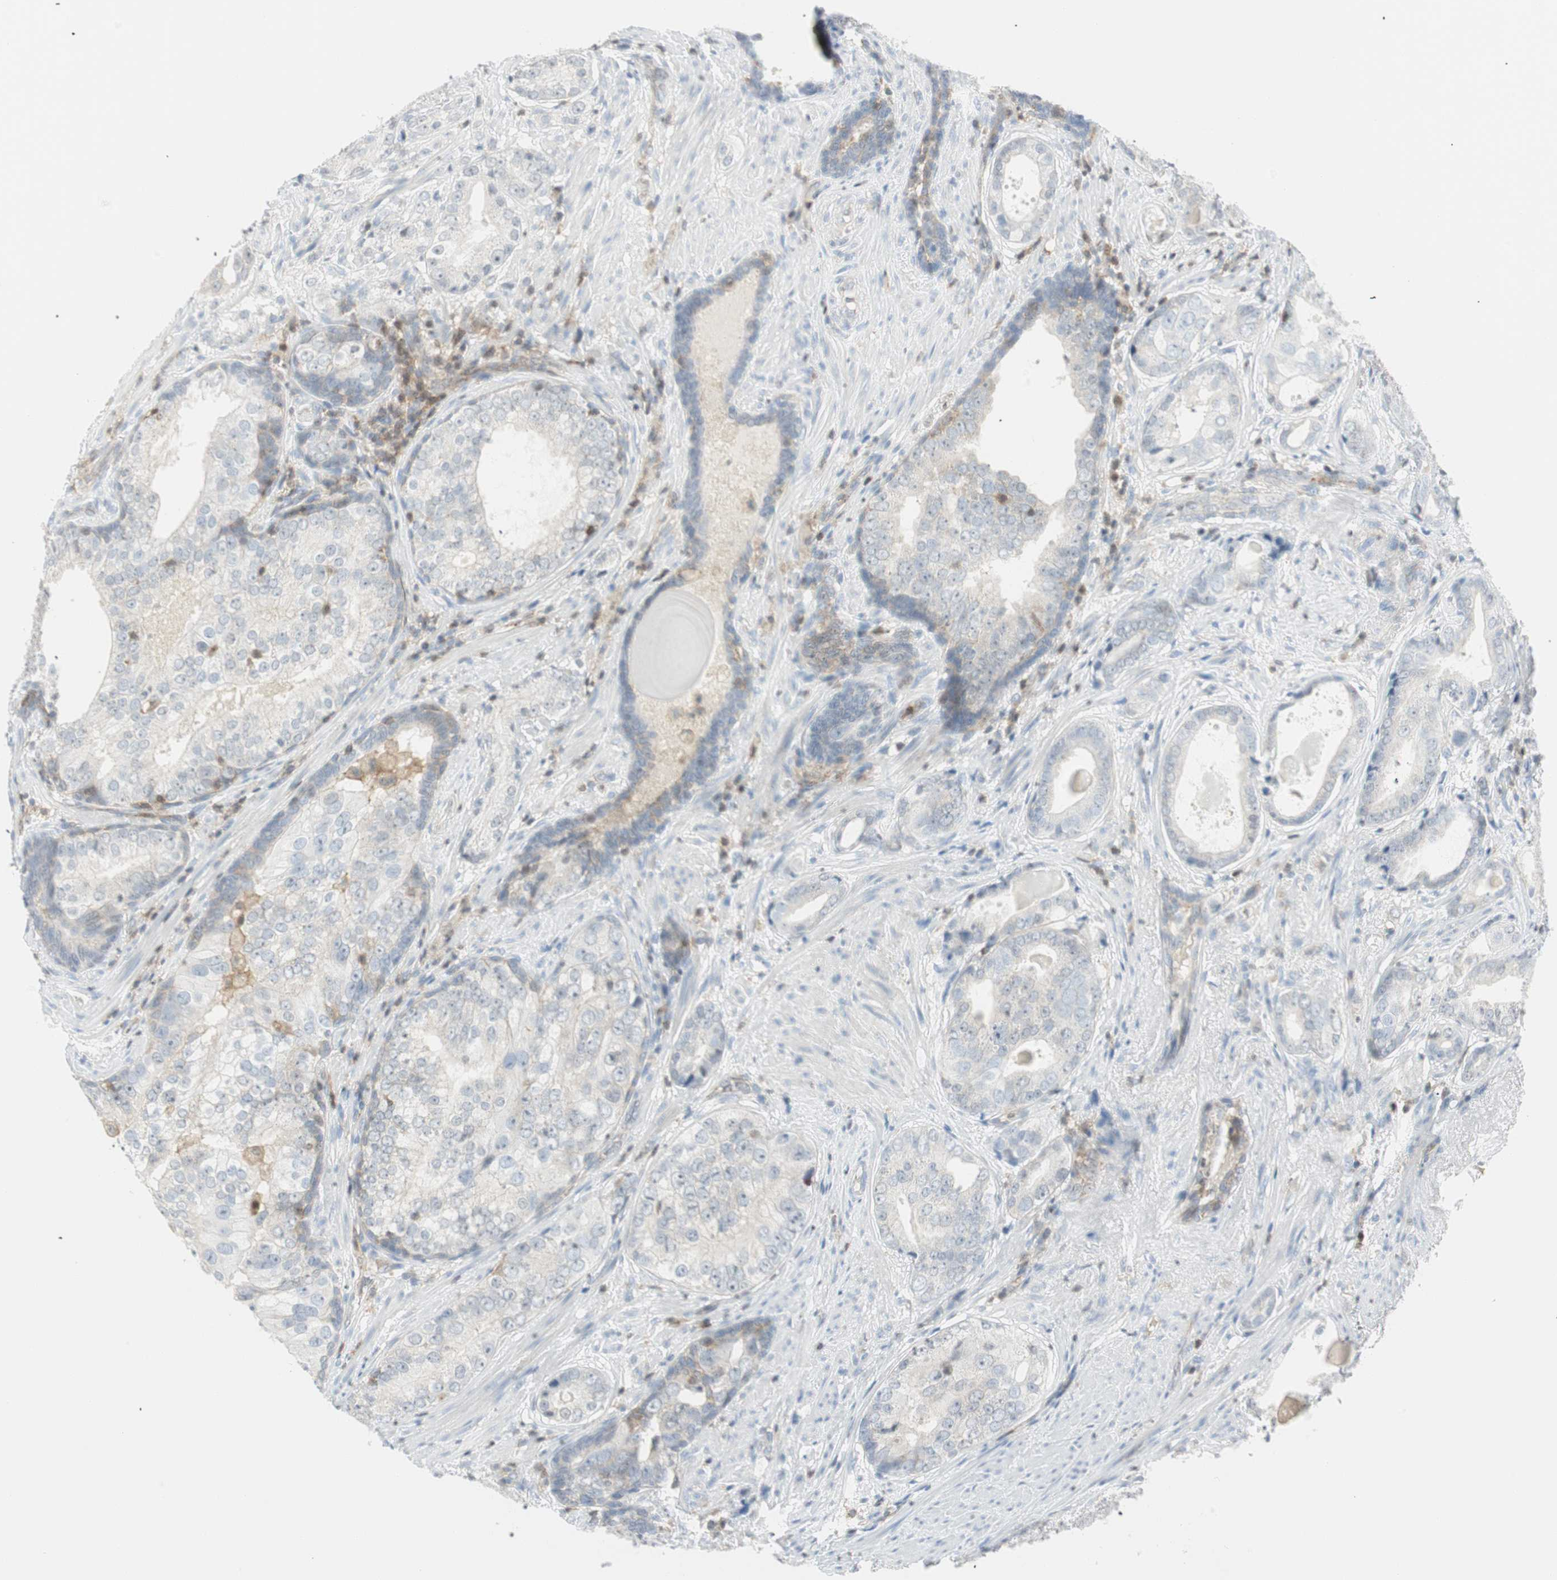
{"staining": {"intensity": "negative", "quantity": "none", "location": "none"}, "tissue": "prostate cancer", "cell_type": "Tumor cells", "image_type": "cancer", "snomed": [{"axis": "morphology", "description": "Adenocarcinoma, High grade"}, {"axis": "topography", "description": "Prostate"}], "caption": "The immunohistochemistry image has no significant staining in tumor cells of prostate high-grade adenocarcinoma tissue.", "gene": "PPP1CA", "patient": {"sex": "male", "age": 66}}